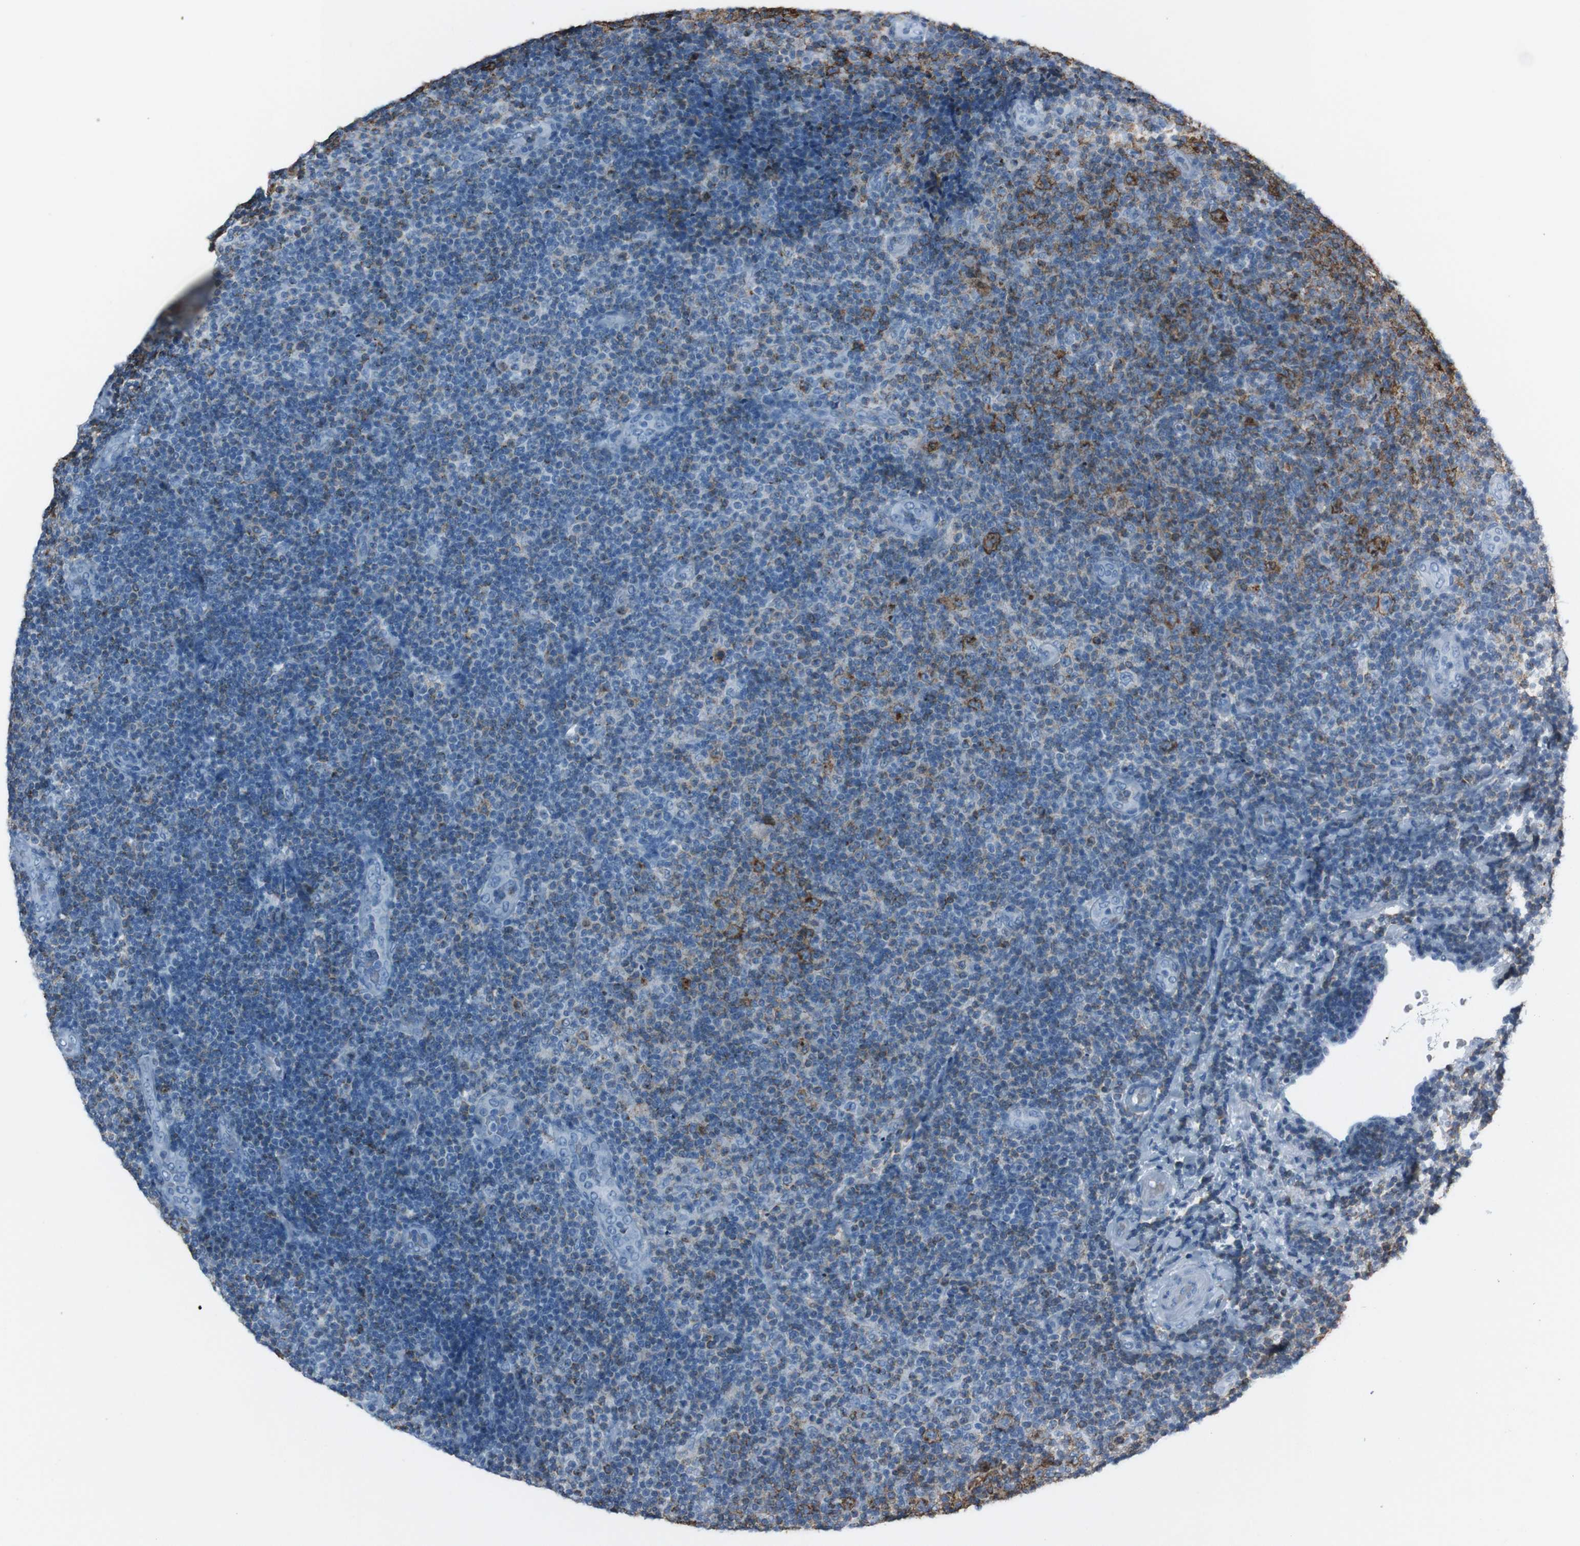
{"staining": {"intensity": "strong", "quantity": "<25%", "location": "cytoplasmic/membranous"}, "tissue": "lymphoma", "cell_type": "Tumor cells", "image_type": "cancer", "snomed": [{"axis": "morphology", "description": "Malignant lymphoma, non-Hodgkin's type, Low grade"}, {"axis": "topography", "description": "Lymph node"}], "caption": "Human lymphoma stained with a protein marker exhibits strong staining in tumor cells.", "gene": "ST6GAL1", "patient": {"sex": "male", "age": 83}}